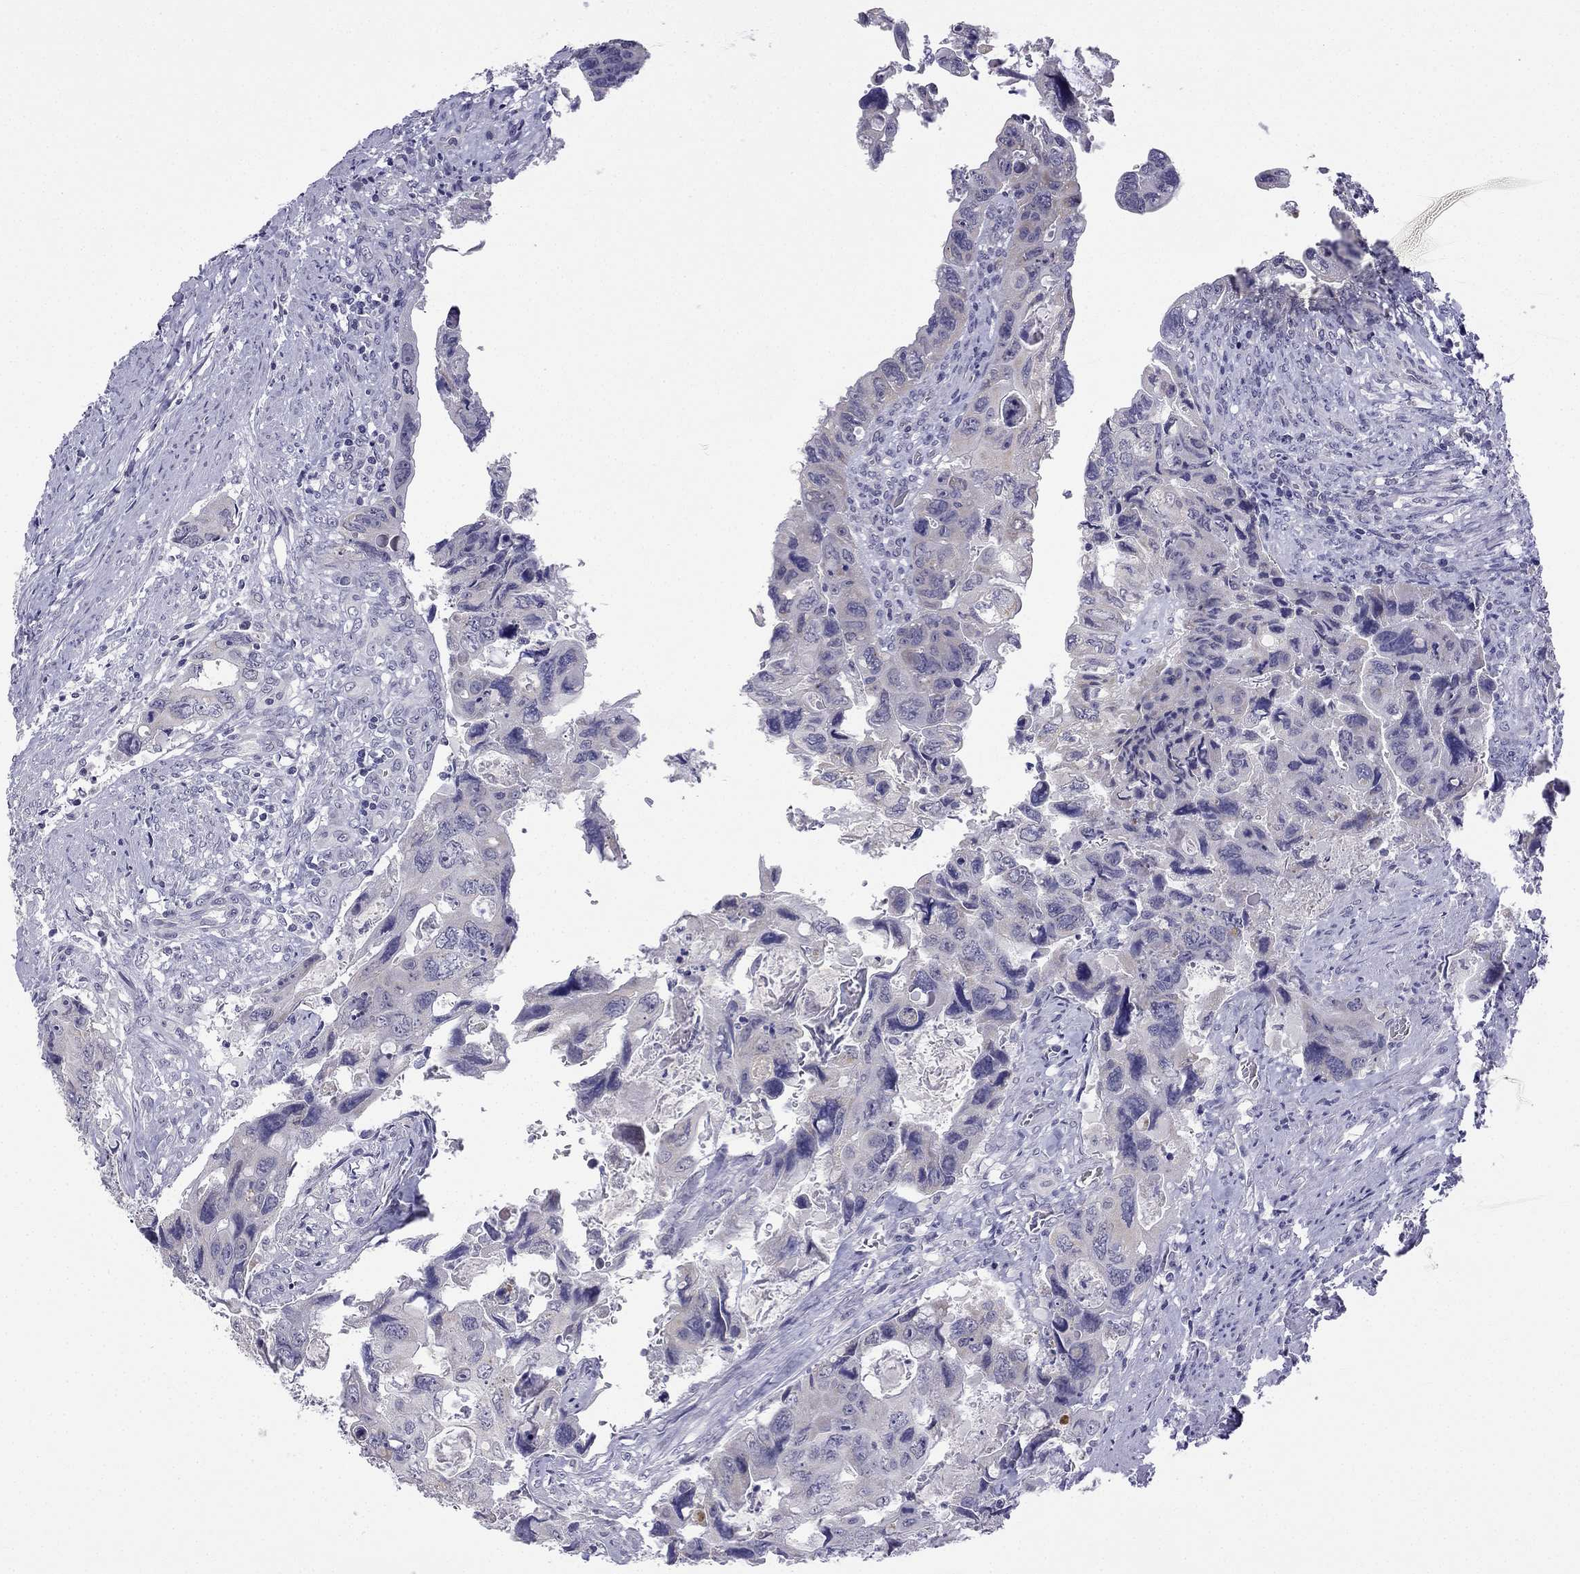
{"staining": {"intensity": "negative", "quantity": "none", "location": "none"}, "tissue": "colorectal cancer", "cell_type": "Tumor cells", "image_type": "cancer", "snomed": [{"axis": "morphology", "description": "Adenocarcinoma, NOS"}, {"axis": "topography", "description": "Rectum"}], "caption": "IHC micrograph of human colorectal cancer (adenocarcinoma) stained for a protein (brown), which displays no positivity in tumor cells.", "gene": "C5orf49", "patient": {"sex": "male", "age": 62}}